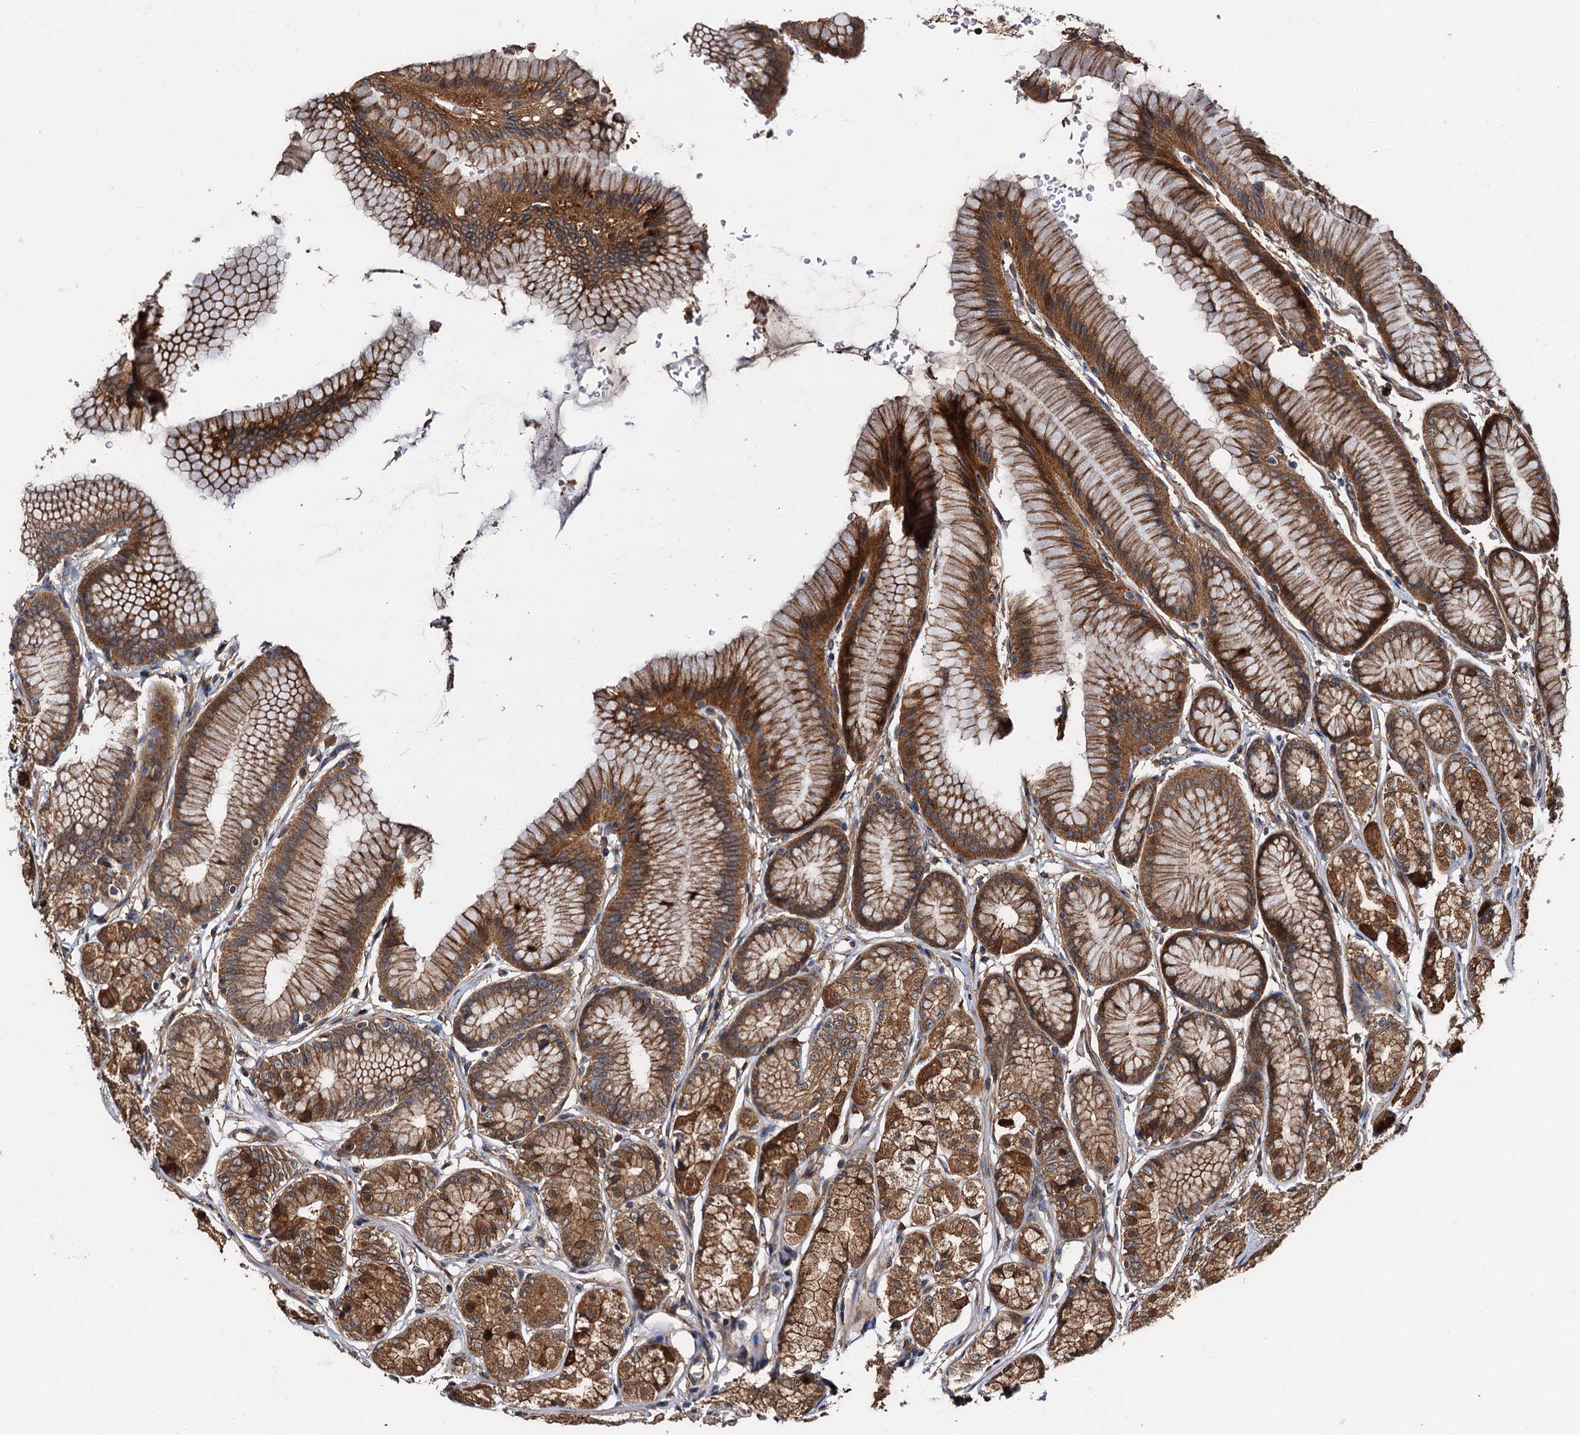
{"staining": {"intensity": "strong", "quantity": ">75%", "location": "cytoplasmic/membranous"}, "tissue": "stomach", "cell_type": "Glandular cells", "image_type": "normal", "snomed": [{"axis": "morphology", "description": "Normal tissue, NOS"}, {"axis": "morphology", "description": "Adenocarcinoma, NOS"}, {"axis": "morphology", "description": "Adenocarcinoma, High grade"}, {"axis": "topography", "description": "Stomach, upper"}, {"axis": "topography", "description": "Stomach"}], "caption": "DAB immunohistochemical staining of normal stomach displays strong cytoplasmic/membranous protein expression in approximately >75% of glandular cells. The protein of interest is shown in brown color, while the nuclei are stained blue.", "gene": "PEX5", "patient": {"sex": "female", "age": 65}}